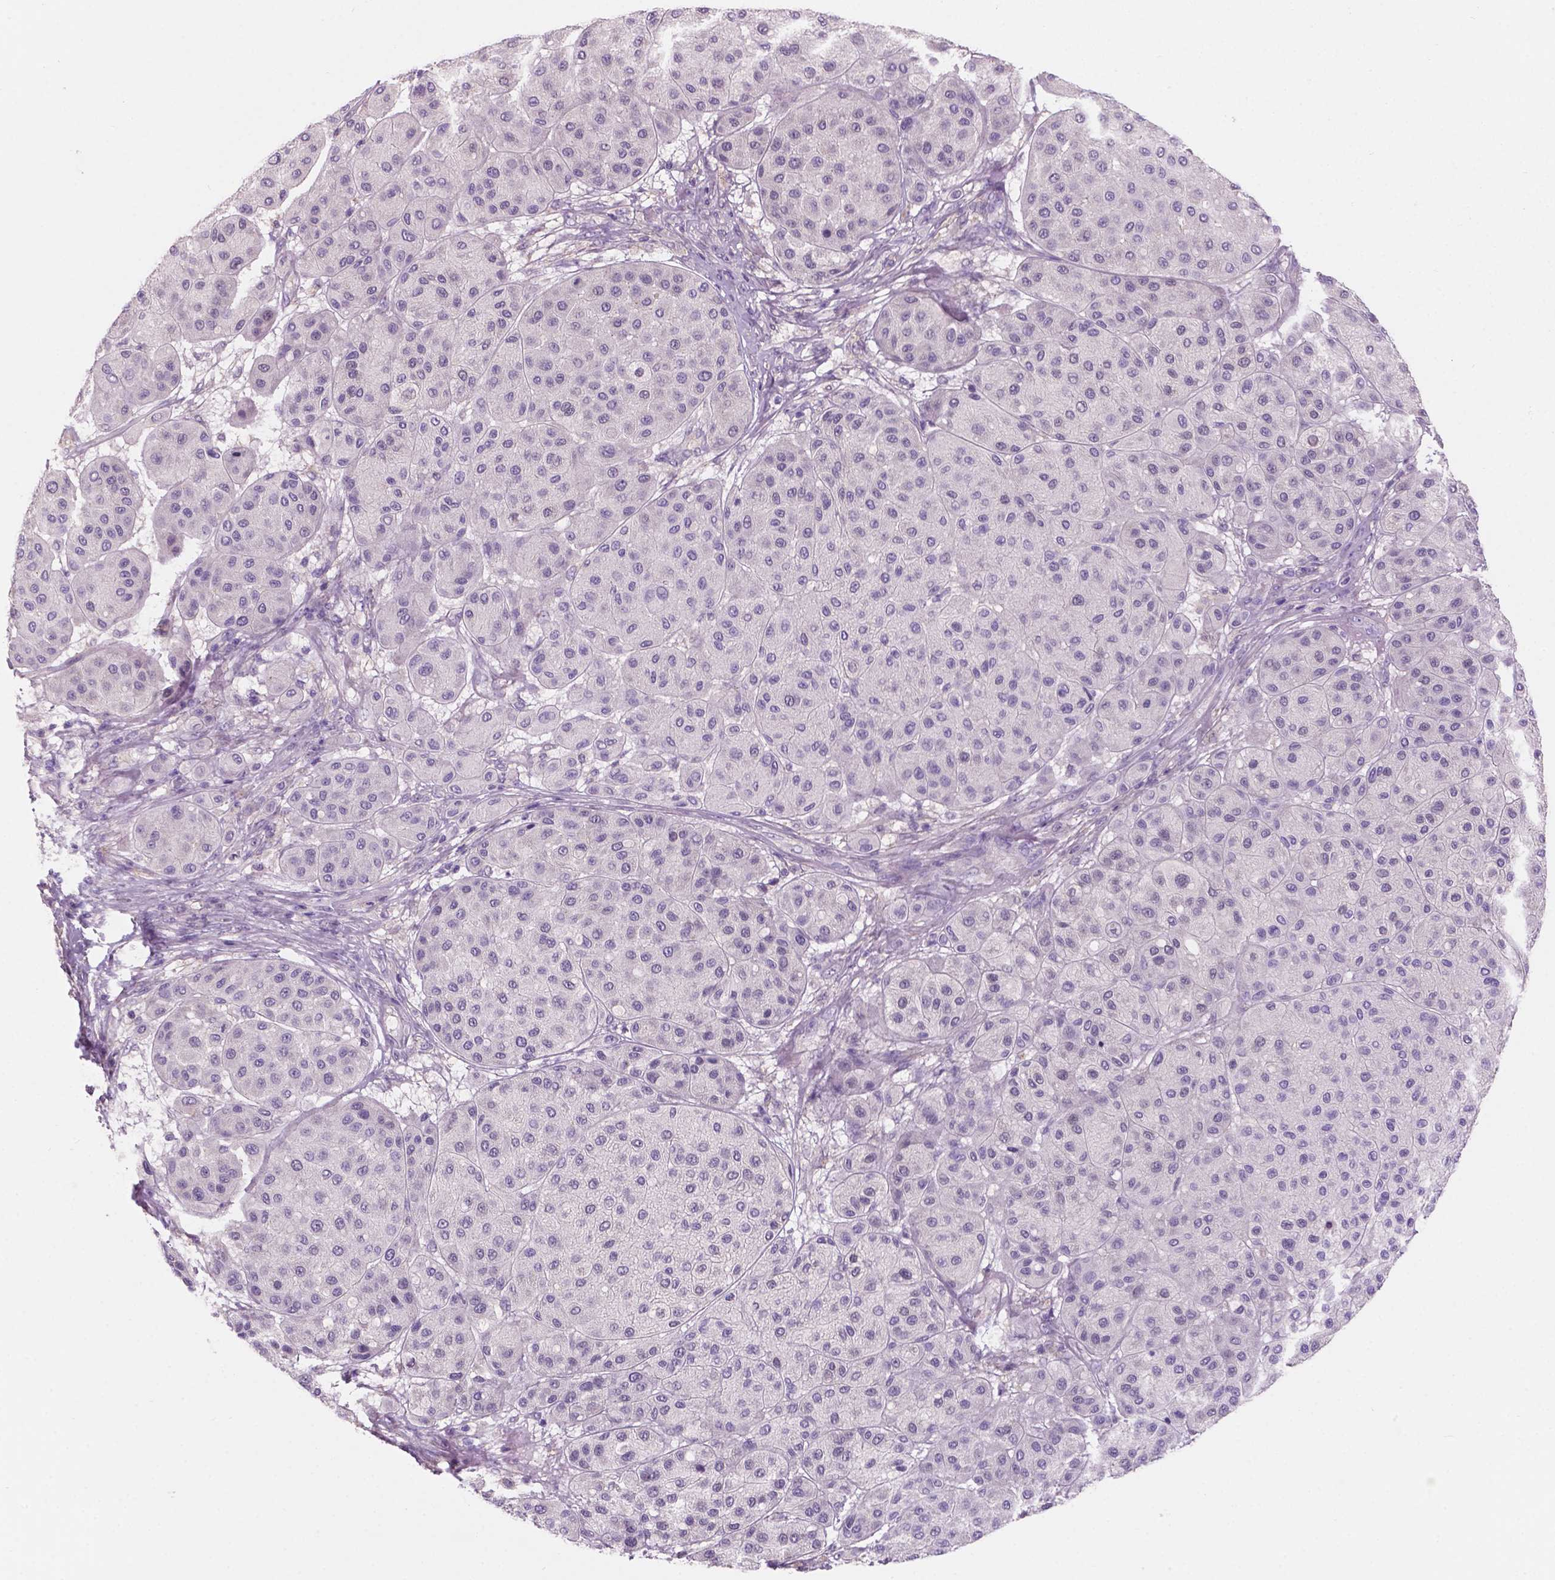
{"staining": {"intensity": "negative", "quantity": "none", "location": "none"}, "tissue": "melanoma", "cell_type": "Tumor cells", "image_type": "cancer", "snomed": [{"axis": "morphology", "description": "Malignant melanoma, Metastatic site"}, {"axis": "topography", "description": "Smooth muscle"}], "caption": "Immunohistochemistry micrograph of neoplastic tissue: human melanoma stained with DAB shows no significant protein positivity in tumor cells.", "gene": "SBSN", "patient": {"sex": "male", "age": 41}}